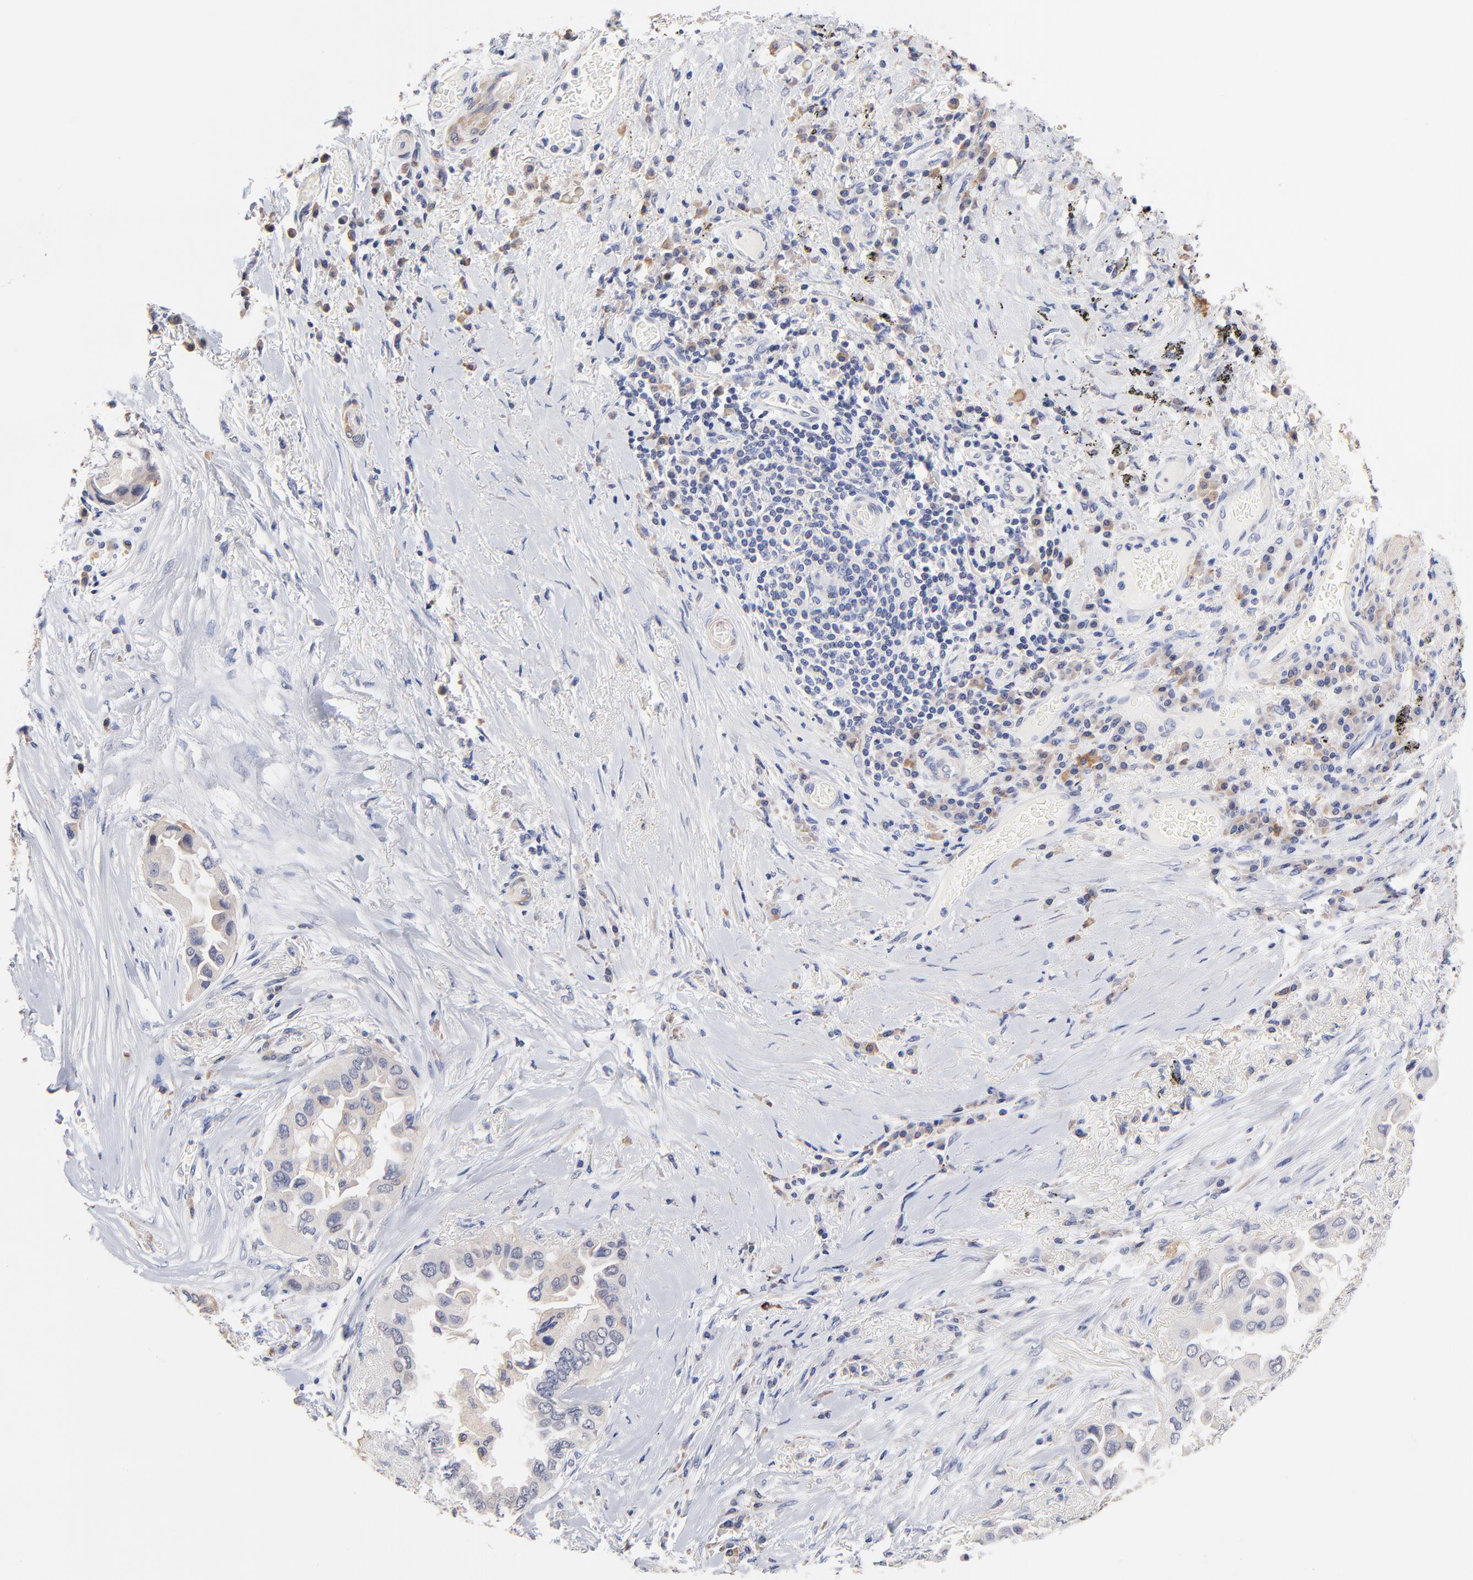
{"staining": {"intensity": "weak", "quantity": "25%-75%", "location": "cytoplasmic/membranous"}, "tissue": "lung cancer", "cell_type": "Tumor cells", "image_type": "cancer", "snomed": [{"axis": "morphology", "description": "Adenocarcinoma, NOS"}, {"axis": "topography", "description": "Lung"}], "caption": "Immunohistochemical staining of lung cancer (adenocarcinoma) displays weak cytoplasmic/membranous protein expression in about 25%-75% of tumor cells. (DAB (3,3'-diaminobenzidine) IHC with brightfield microscopy, high magnification).", "gene": "TWNK", "patient": {"sex": "female", "age": 76}}